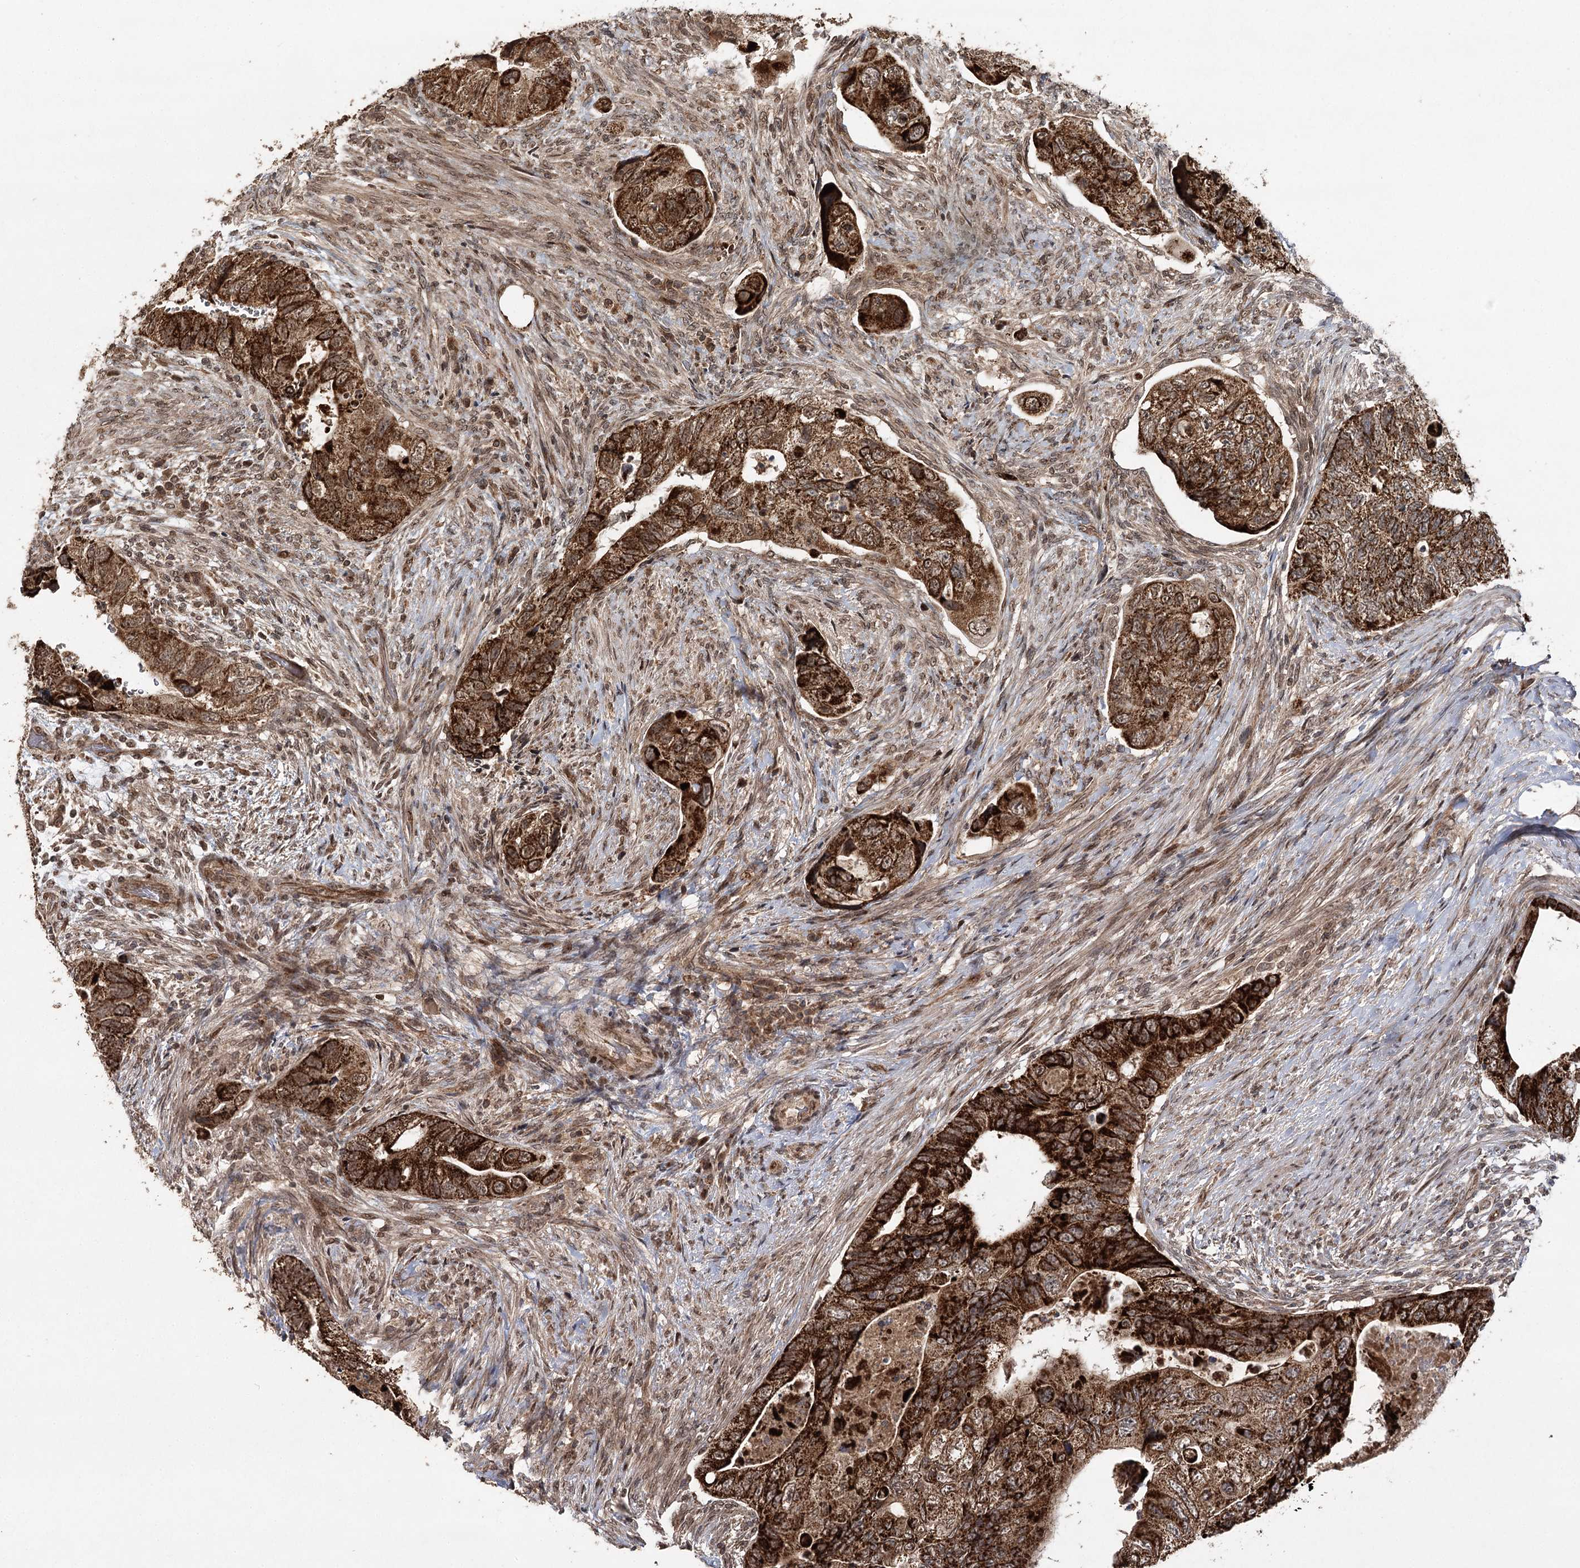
{"staining": {"intensity": "strong", "quantity": ">75%", "location": "cytoplasmic/membranous"}, "tissue": "colorectal cancer", "cell_type": "Tumor cells", "image_type": "cancer", "snomed": [{"axis": "morphology", "description": "Adenocarcinoma, NOS"}, {"axis": "topography", "description": "Rectum"}], "caption": "IHC (DAB (3,3'-diaminobenzidine)) staining of colorectal cancer exhibits strong cytoplasmic/membranous protein positivity in approximately >75% of tumor cells.", "gene": "ZNRF3", "patient": {"sex": "male", "age": 63}}